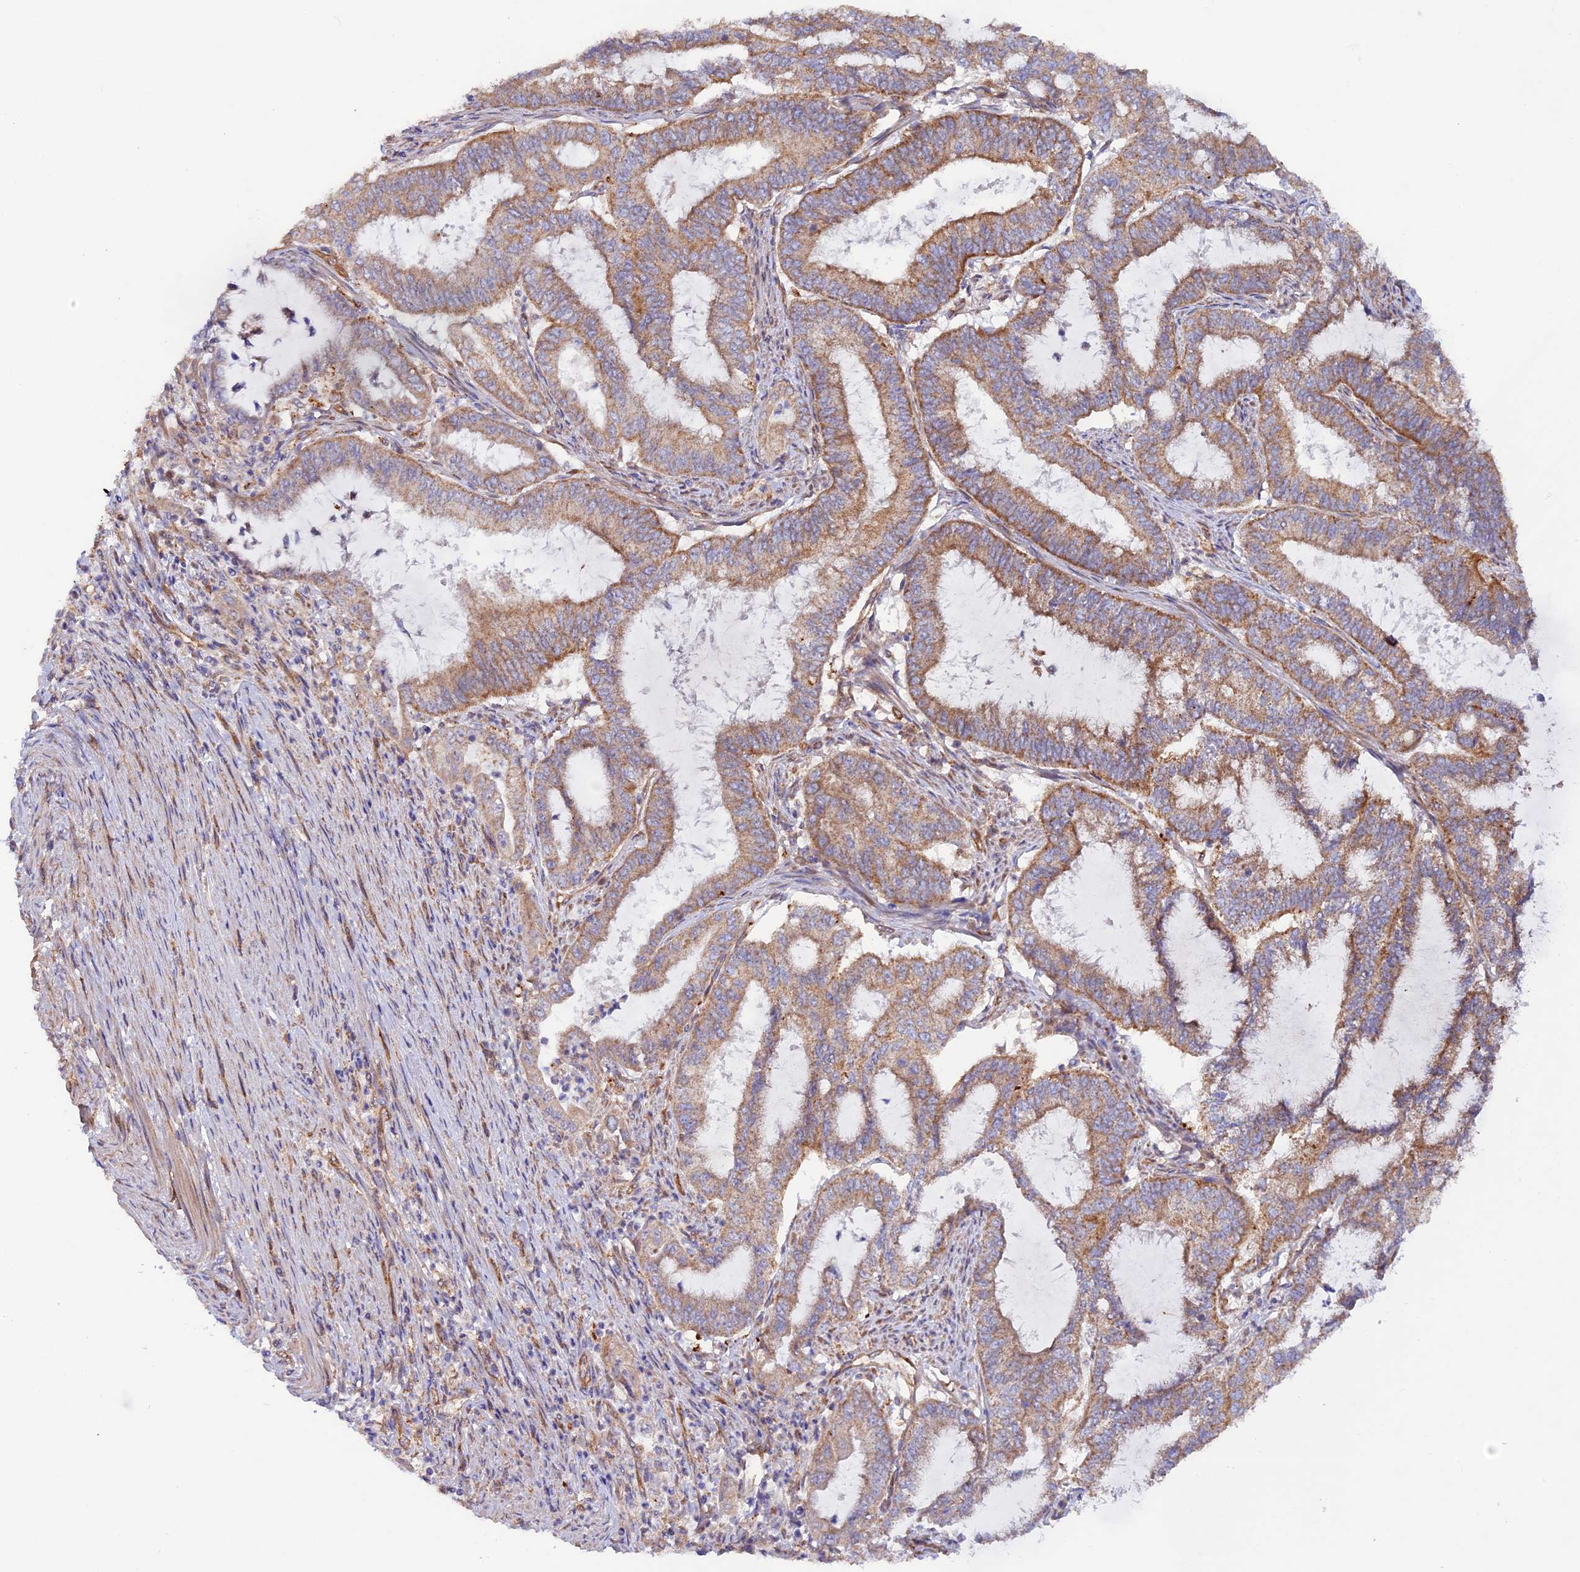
{"staining": {"intensity": "moderate", "quantity": ">75%", "location": "cytoplasmic/membranous"}, "tissue": "endometrial cancer", "cell_type": "Tumor cells", "image_type": "cancer", "snomed": [{"axis": "morphology", "description": "Adenocarcinoma, NOS"}, {"axis": "topography", "description": "Endometrium"}], "caption": "Protein expression analysis of human adenocarcinoma (endometrial) reveals moderate cytoplasmic/membranous staining in approximately >75% of tumor cells.", "gene": "DUS3L", "patient": {"sex": "female", "age": 51}}